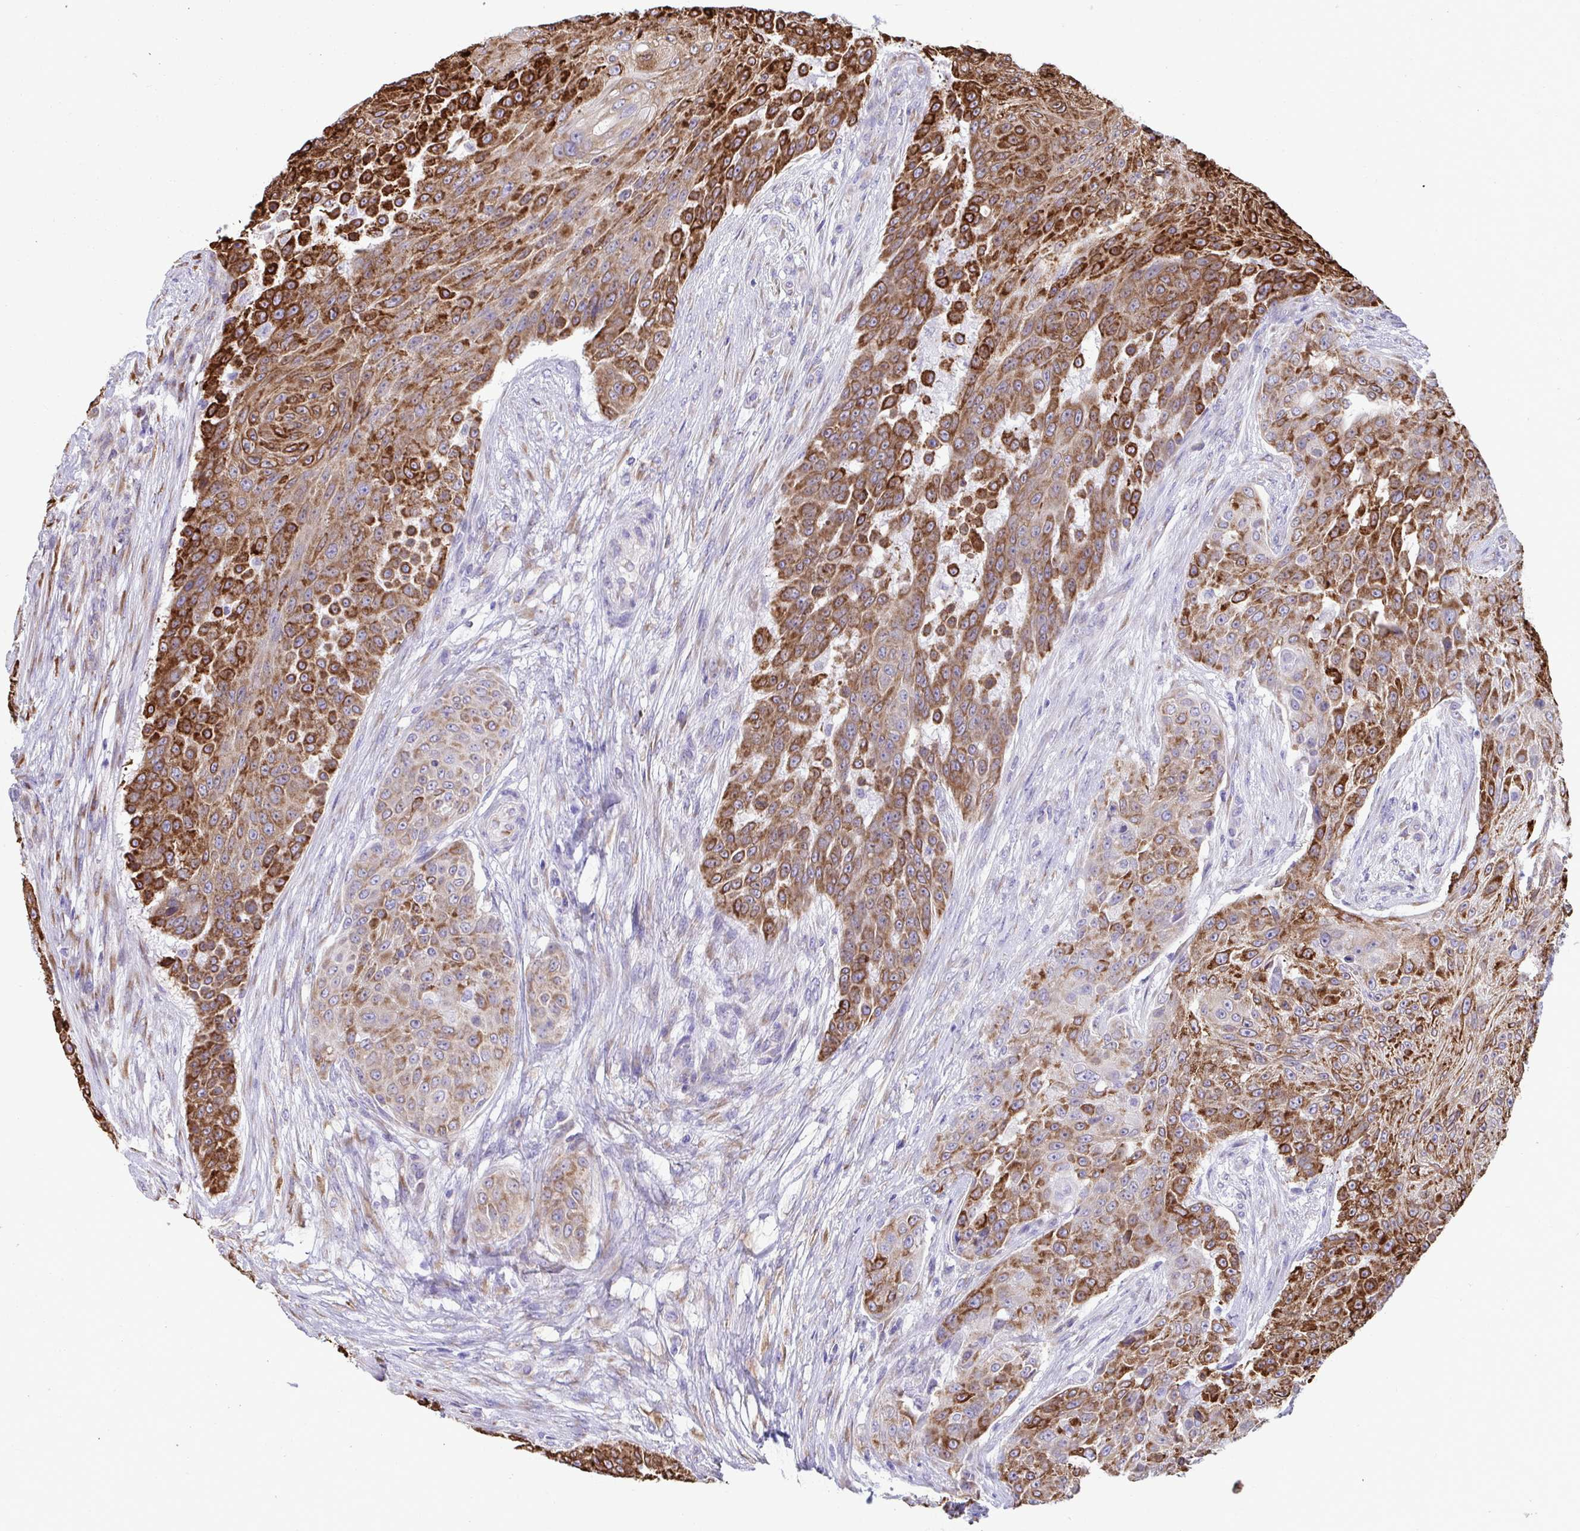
{"staining": {"intensity": "strong", "quantity": ">75%", "location": "cytoplasmic/membranous"}, "tissue": "urothelial cancer", "cell_type": "Tumor cells", "image_type": "cancer", "snomed": [{"axis": "morphology", "description": "Urothelial carcinoma, High grade"}, {"axis": "topography", "description": "Urinary bladder"}], "caption": "Protein staining shows strong cytoplasmic/membranous staining in about >75% of tumor cells in urothelial cancer.", "gene": "ASPH", "patient": {"sex": "female", "age": 63}}